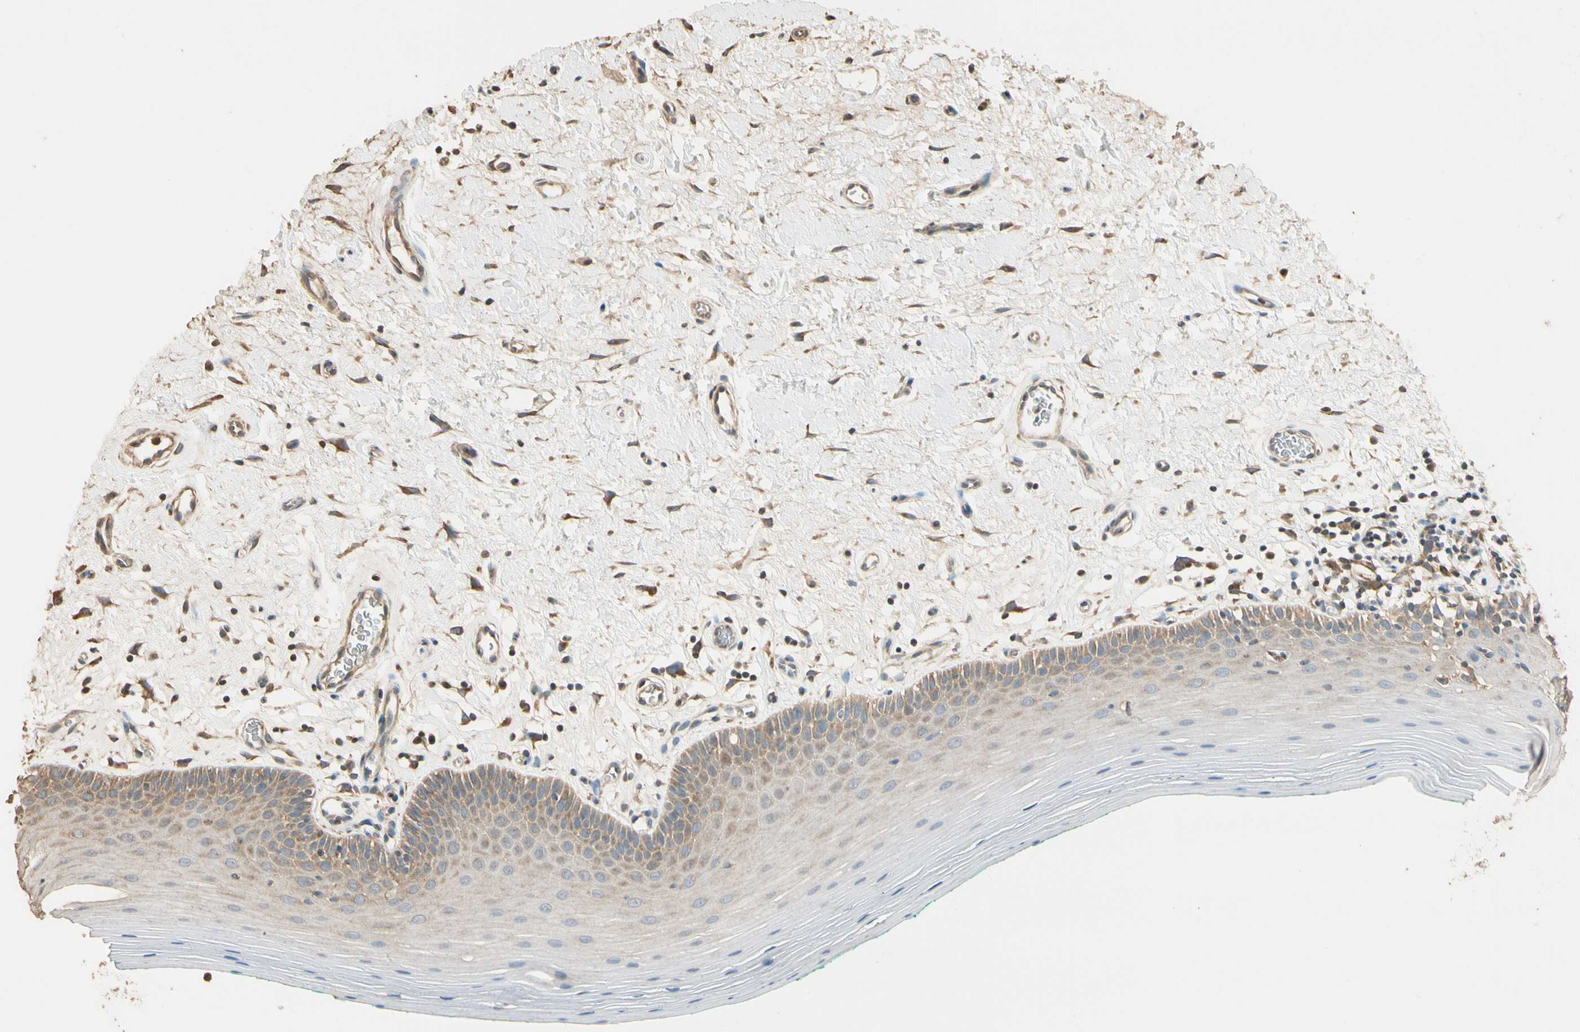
{"staining": {"intensity": "moderate", "quantity": "25%-75%", "location": "cytoplasmic/membranous"}, "tissue": "oral mucosa", "cell_type": "Squamous epithelial cells", "image_type": "normal", "snomed": [{"axis": "morphology", "description": "Normal tissue, NOS"}, {"axis": "topography", "description": "Skeletal muscle"}, {"axis": "topography", "description": "Oral tissue"}], "caption": "Normal oral mucosa demonstrates moderate cytoplasmic/membranous positivity in approximately 25%-75% of squamous epithelial cells (Stains: DAB in brown, nuclei in blue, Microscopy: brightfield microscopy at high magnification)..", "gene": "STX18", "patient": {"sex": "male", "age": 58}}